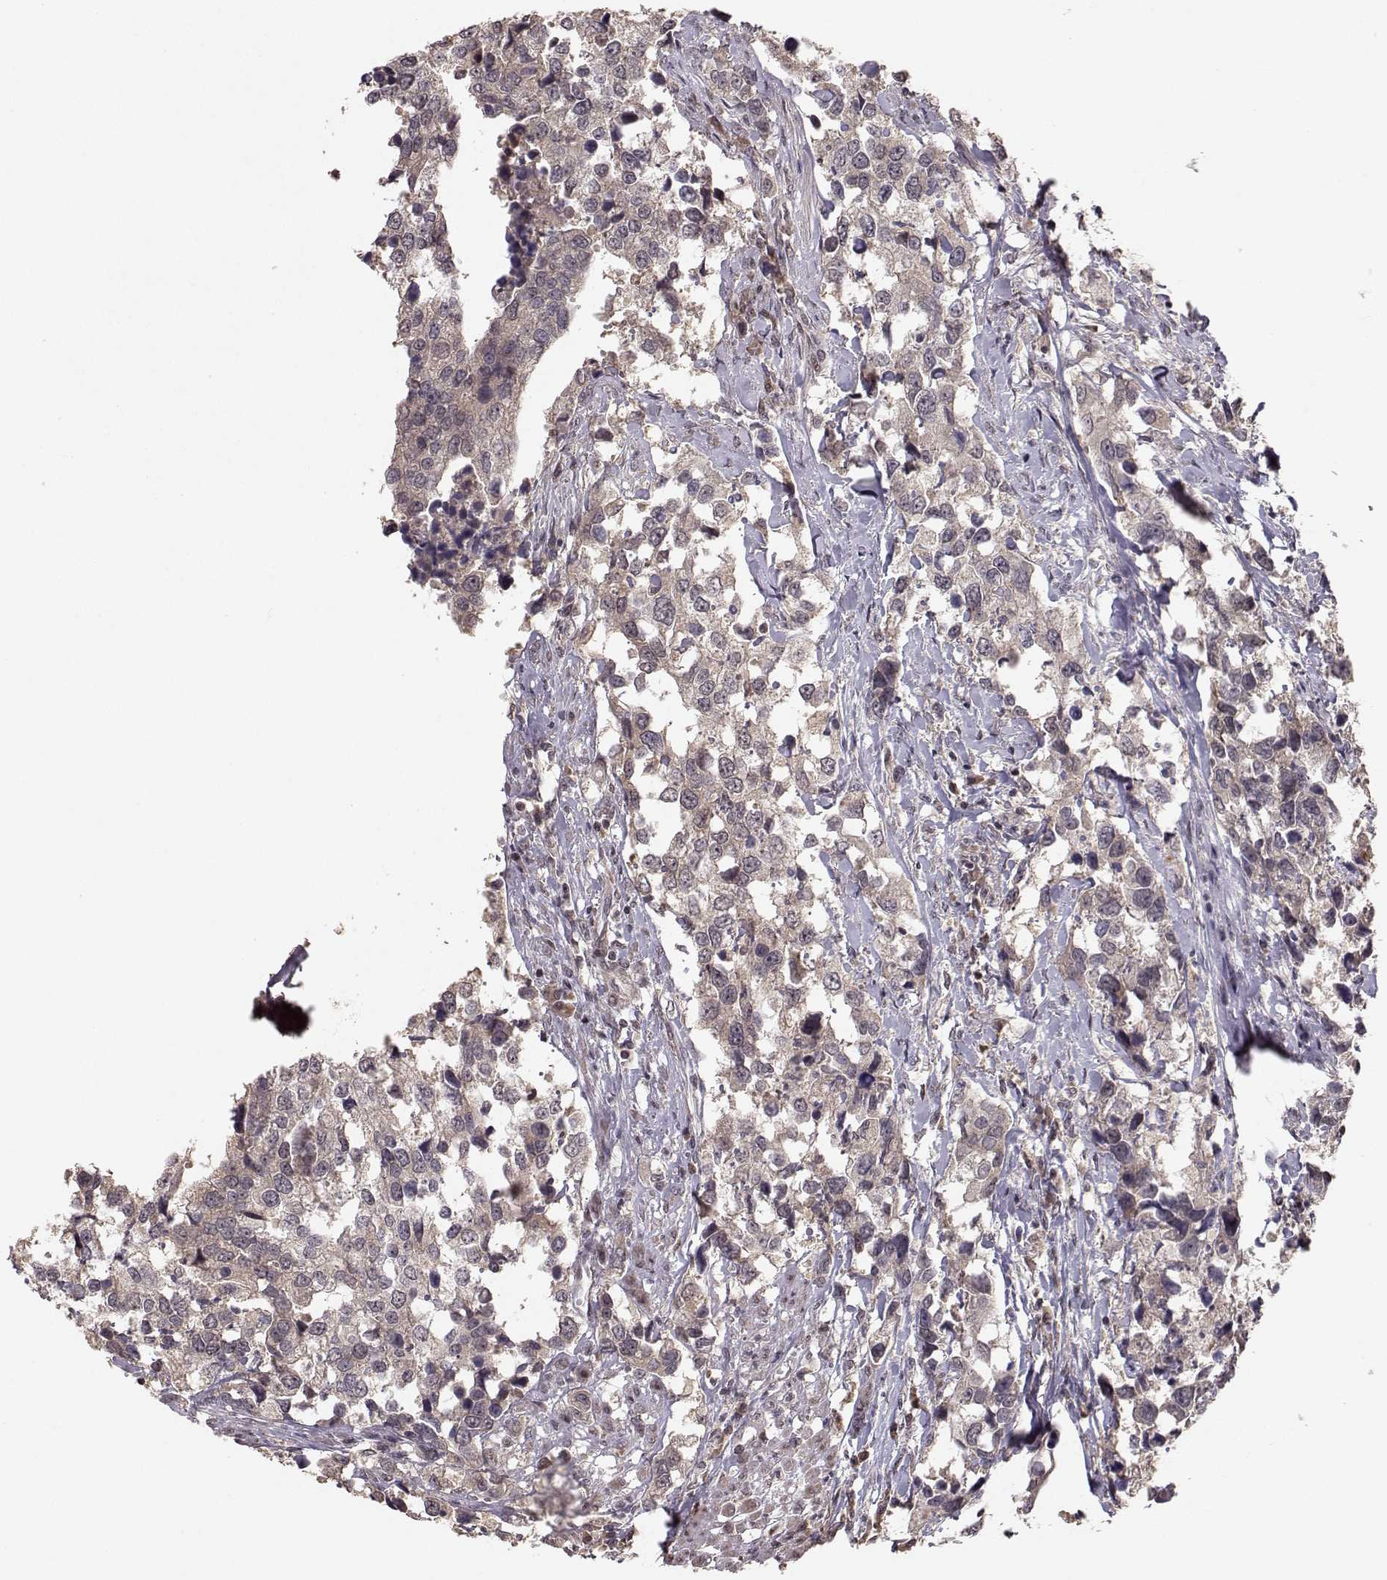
{"staining": {"intensity": "moderate", "quantity": "25%-75%", "location": "cytoplasmic/membranous"}, "tissue": "urothelial cancer", "cell_type": "Tumor cells", "image_type": "cancer", "snomed": [{"axis": "morphology", "description": "Urothelial carcinoma, NOS"}, {"axis": "morphology", "description": "Urothelial carcinoma, High grade"}, {"axis": "topography", "description": "Urinary bladder"}], "caption": "This micrograph reveals immunohistochemistry (IHC) staining of human transitional cell carcinoma, with medium moderate cytoplasmic/membranous staining in about 25%-75% of tumor cells.", "gene": "PLEKHG3", "patient": {"sex": "male", "age": 63}}